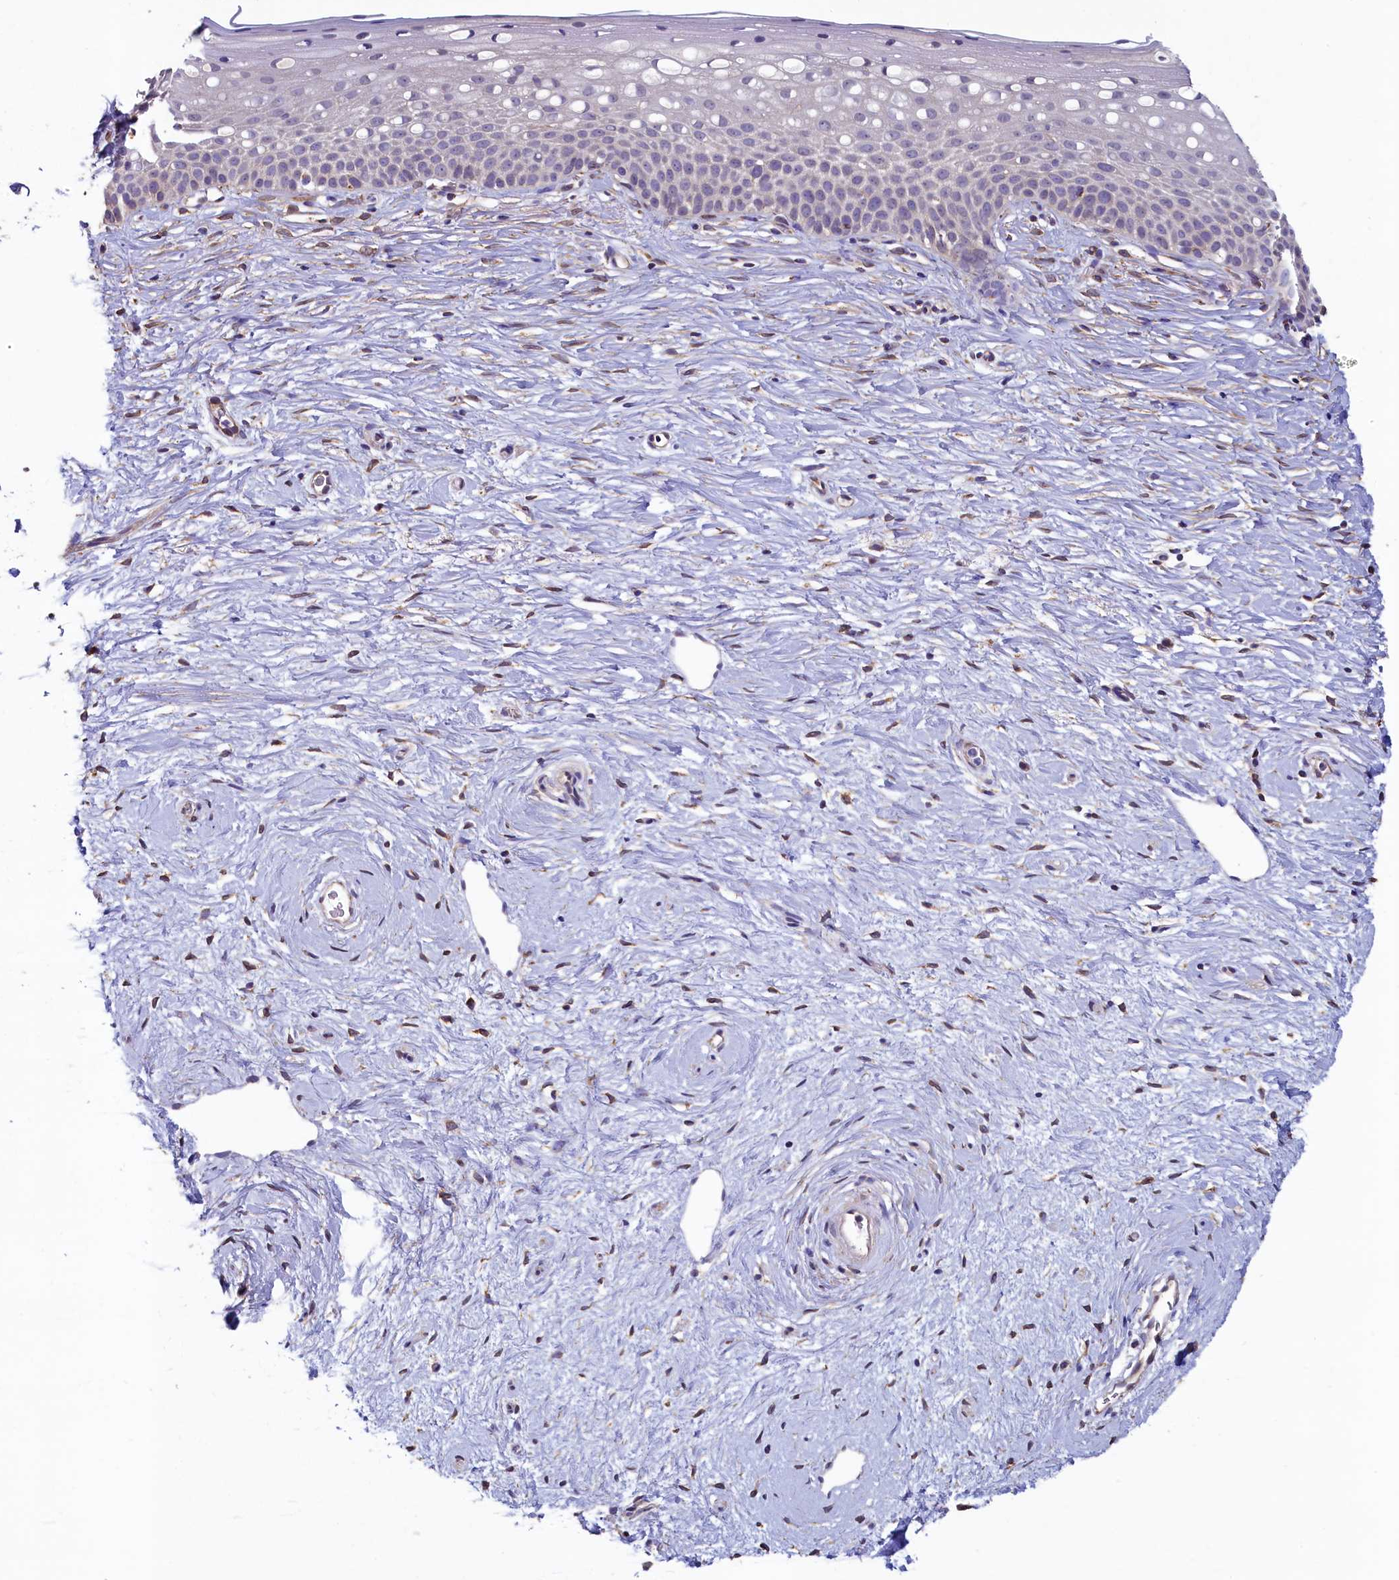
{"staining": {"intensity": "moderate", "quantity": ">75%", "location": "cytoplasmic/membranous"}, "tissue": "cervix", "cell_type": "Glandular cells", "image_type": "normal", "snomed": [{"axis": "morphology", "description": "Normal tissue, NOS"}, {"axis": "topography", "description": "Cervix"}], "caption": "A medium amount of moderate cytoplasmic/membranous expression is appreciated in about >75% of glandular cells in normal cervix. Using DAB (3,3'-diaminobenzidine) (brown) and hematoxylin (blue) stains, captured at high magnification using brightfield microscopy.", "gene": "SPATA2L", "patient": {"sex": "female", "age": 57}}